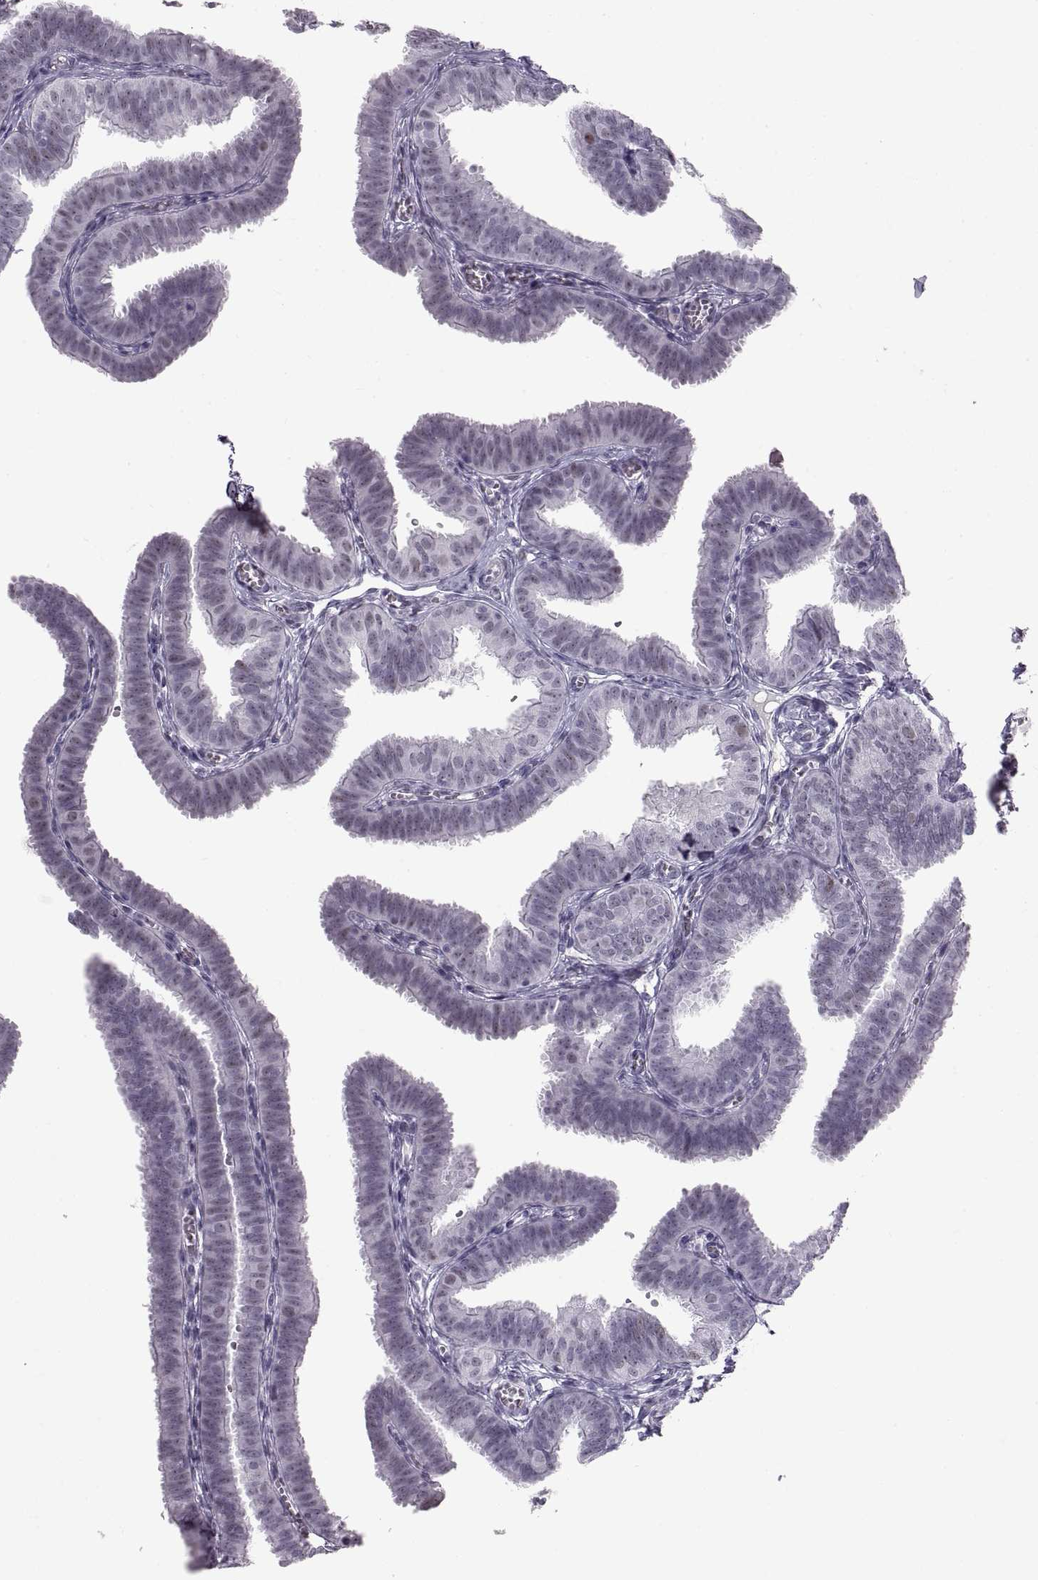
{"staining": {"intensity": "weak", "quantity": "<25%", "location": "nuclear"}, "tissue": "fallopian tube", "cell_type": "Glandular cells", "image_type": "normal", "snomed": [{"axis": "morphology", "description": "Normal tissue, NOS"}, {"axis": "topography", "description": "Fallopian tube"}], "caption": "IHC image of normal fallopian tube: fallopian tube stained with DAB (3,3'-diaminobenzidine) displays no significant protein expression in glandular cells.", "gene": "NANOS3", "patient": {"sex": "female", "age": 25}}